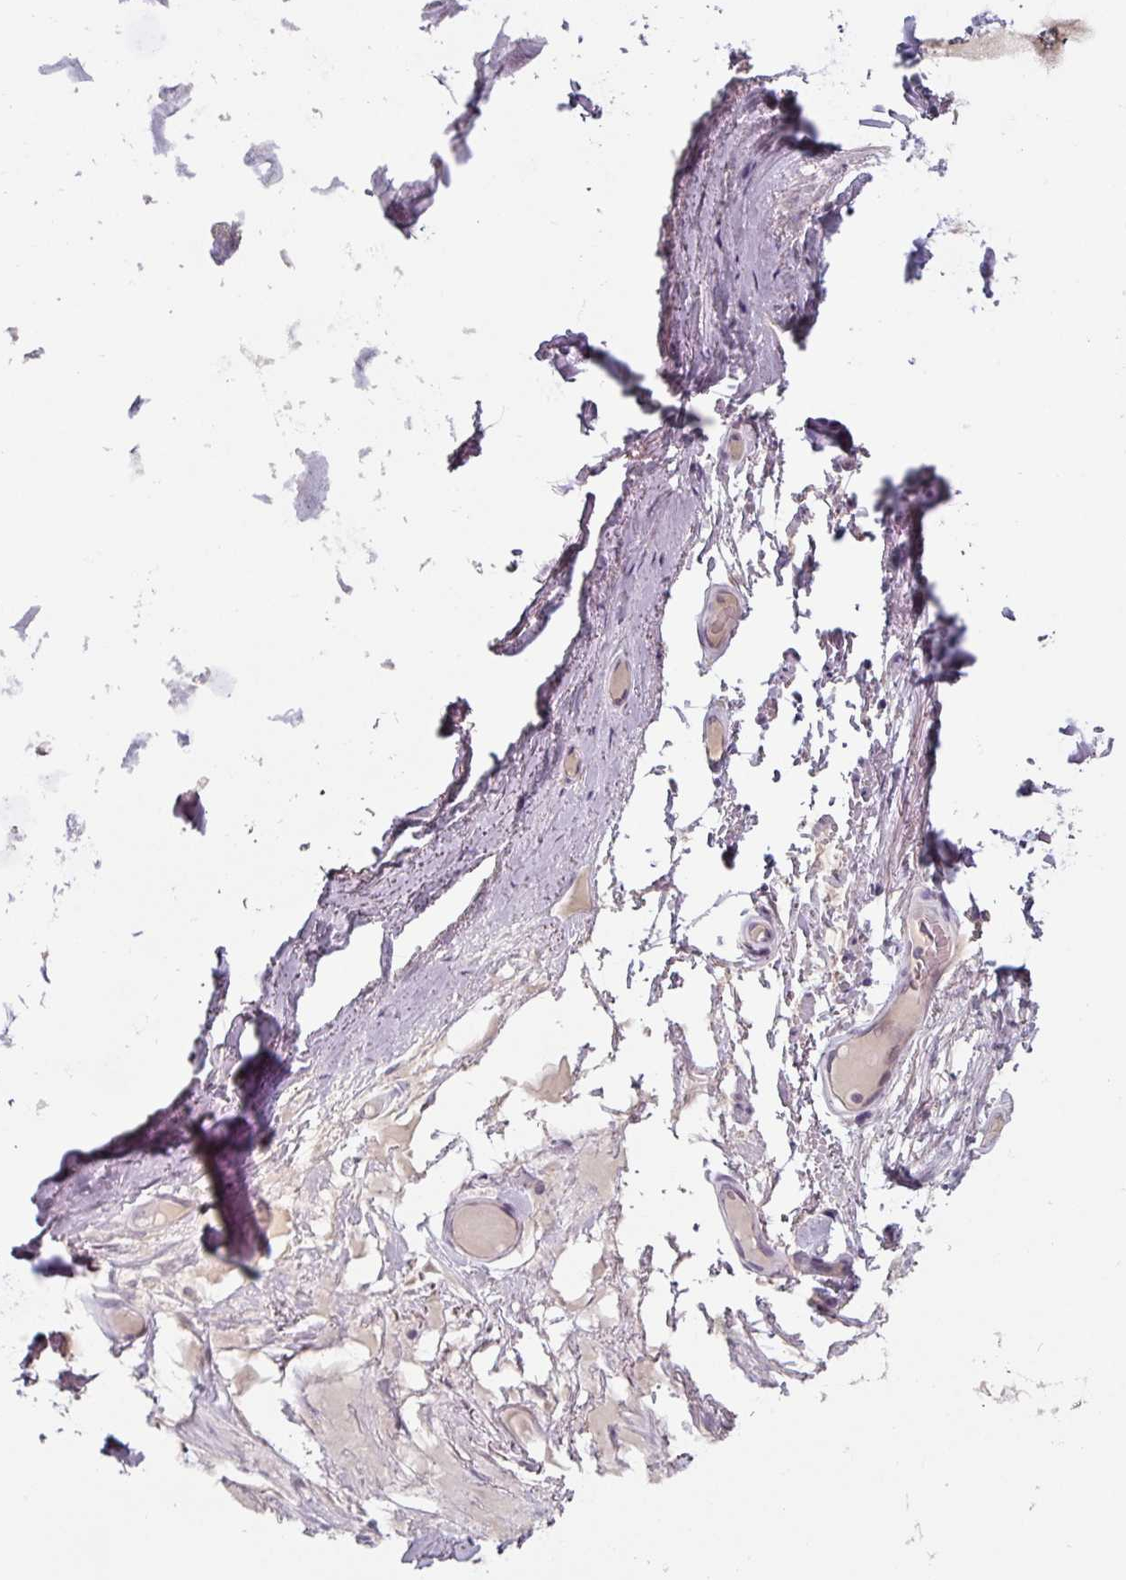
{"staining": {"intensity": "weak", "quantity": "<25%", "location": "cytoplasmic/membranous"}, "tissue": "soft tissue", "cell_type": "Chondrocytes", "image_type": "normal", "snomed": [{"axis": "morphology", "description": "Normal tissue, NOS"}, {"axis": "topography", "description": "Bronchus"}], "caption": "This photomicrograph is of benign soft tissue stained with immunohistochemistry to label a protein in brown with the nuclei are counter-stained blue. There is no positivity in chondrocytes.", "gene": "ZBTB6", "patient": {"sex": "male", "age": 70}}